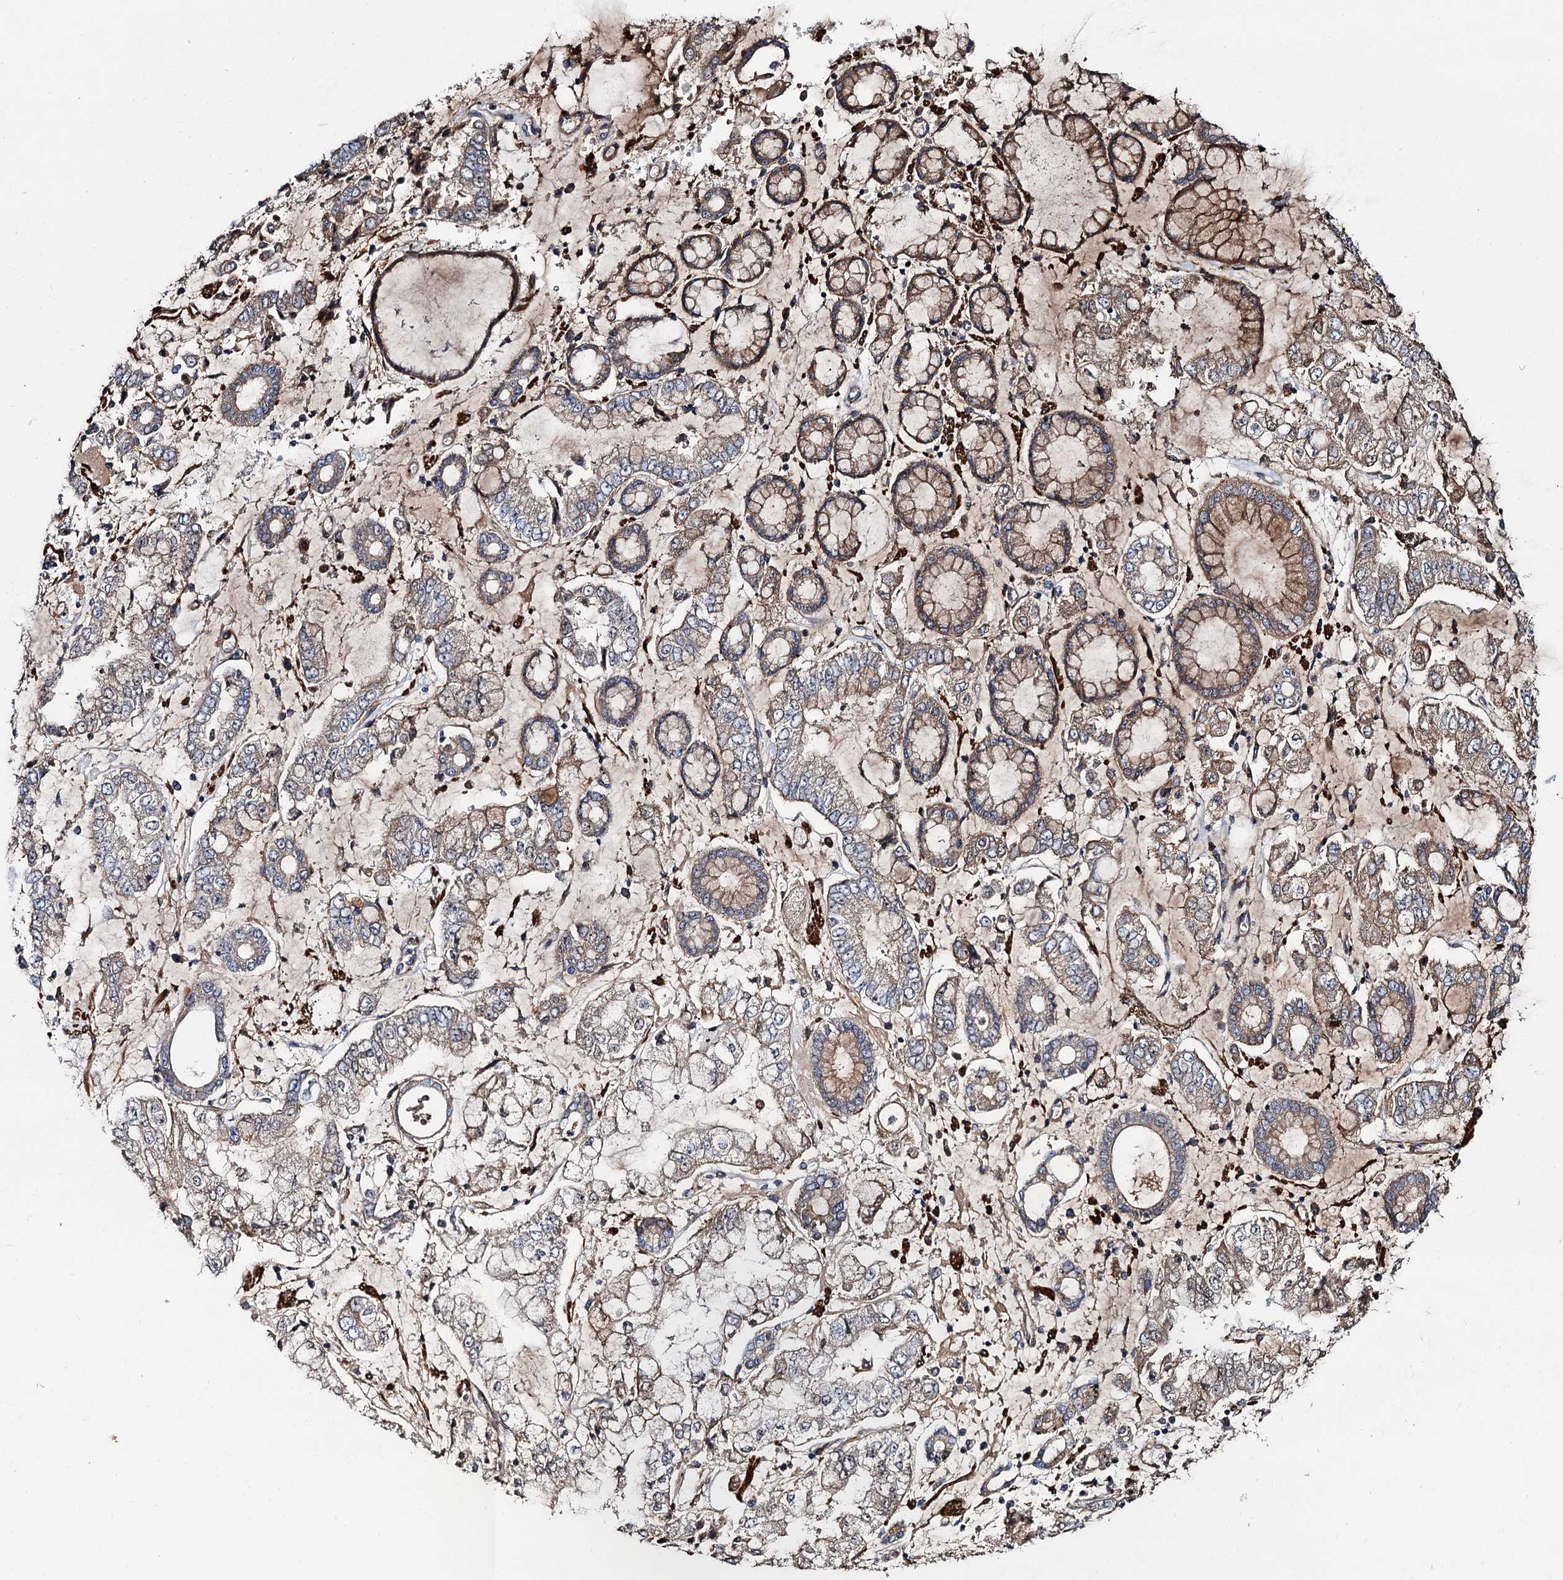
{"staining": {"intensity": "weak", "quantity": "25%-75%", "location": "cytoplasmic/membranous"}, "tissue": "stomach cancer", "cell_type": "Tumor cells", "image_type": "cancer", "snomed": [{"axis": "morphology", "description": "Adenocarcinoma, NOS"}, {"axis": "topography", "description": "Stomach"}], "caption": "Weak cytoplasmic/membranous staining is appreciated in approximately 25%-75% of tumor cells in adenocarcinoma (stomach).", "gene": "ISM2", "patient": {"sex": "male", "age": 76}}